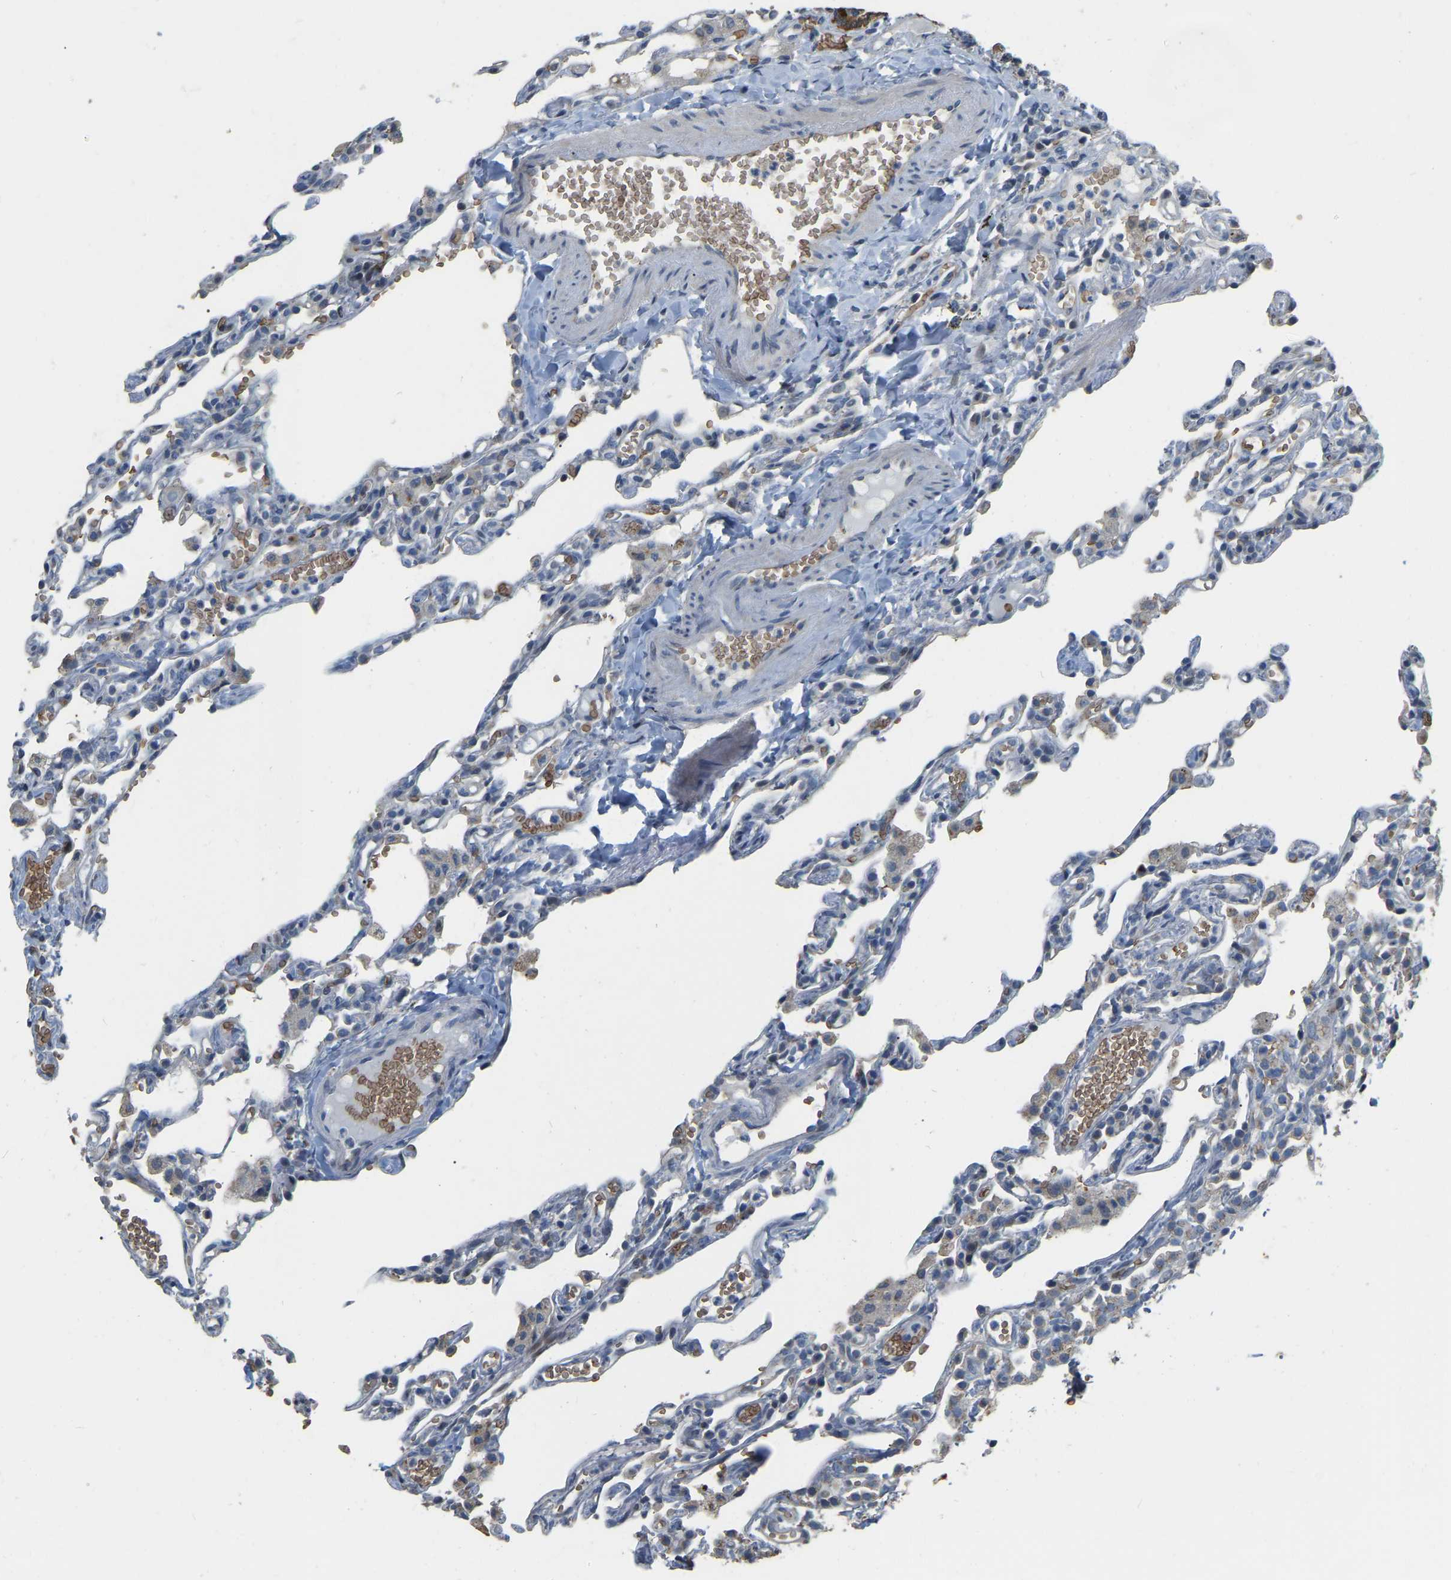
{"staining": {"intensity": "negative", "quantity": "none", "location": "none"}, "tissue": "lung", "cell_type": "Alveolar cells", "image_type": "normal", "snomed": [{"axis": "morphology", "description": "Normal tissue, NOS"}, {"axis": "topography", "description": "Lung"}], "caption": "An immunohistochemistry (IHC) histopathology image of normal lung is shown. There is no staining in alveolar cells of lung. Nuclei are stained in blue.", "gene": "CFAP298", "patient": {"sex": "male", "age": 21}}